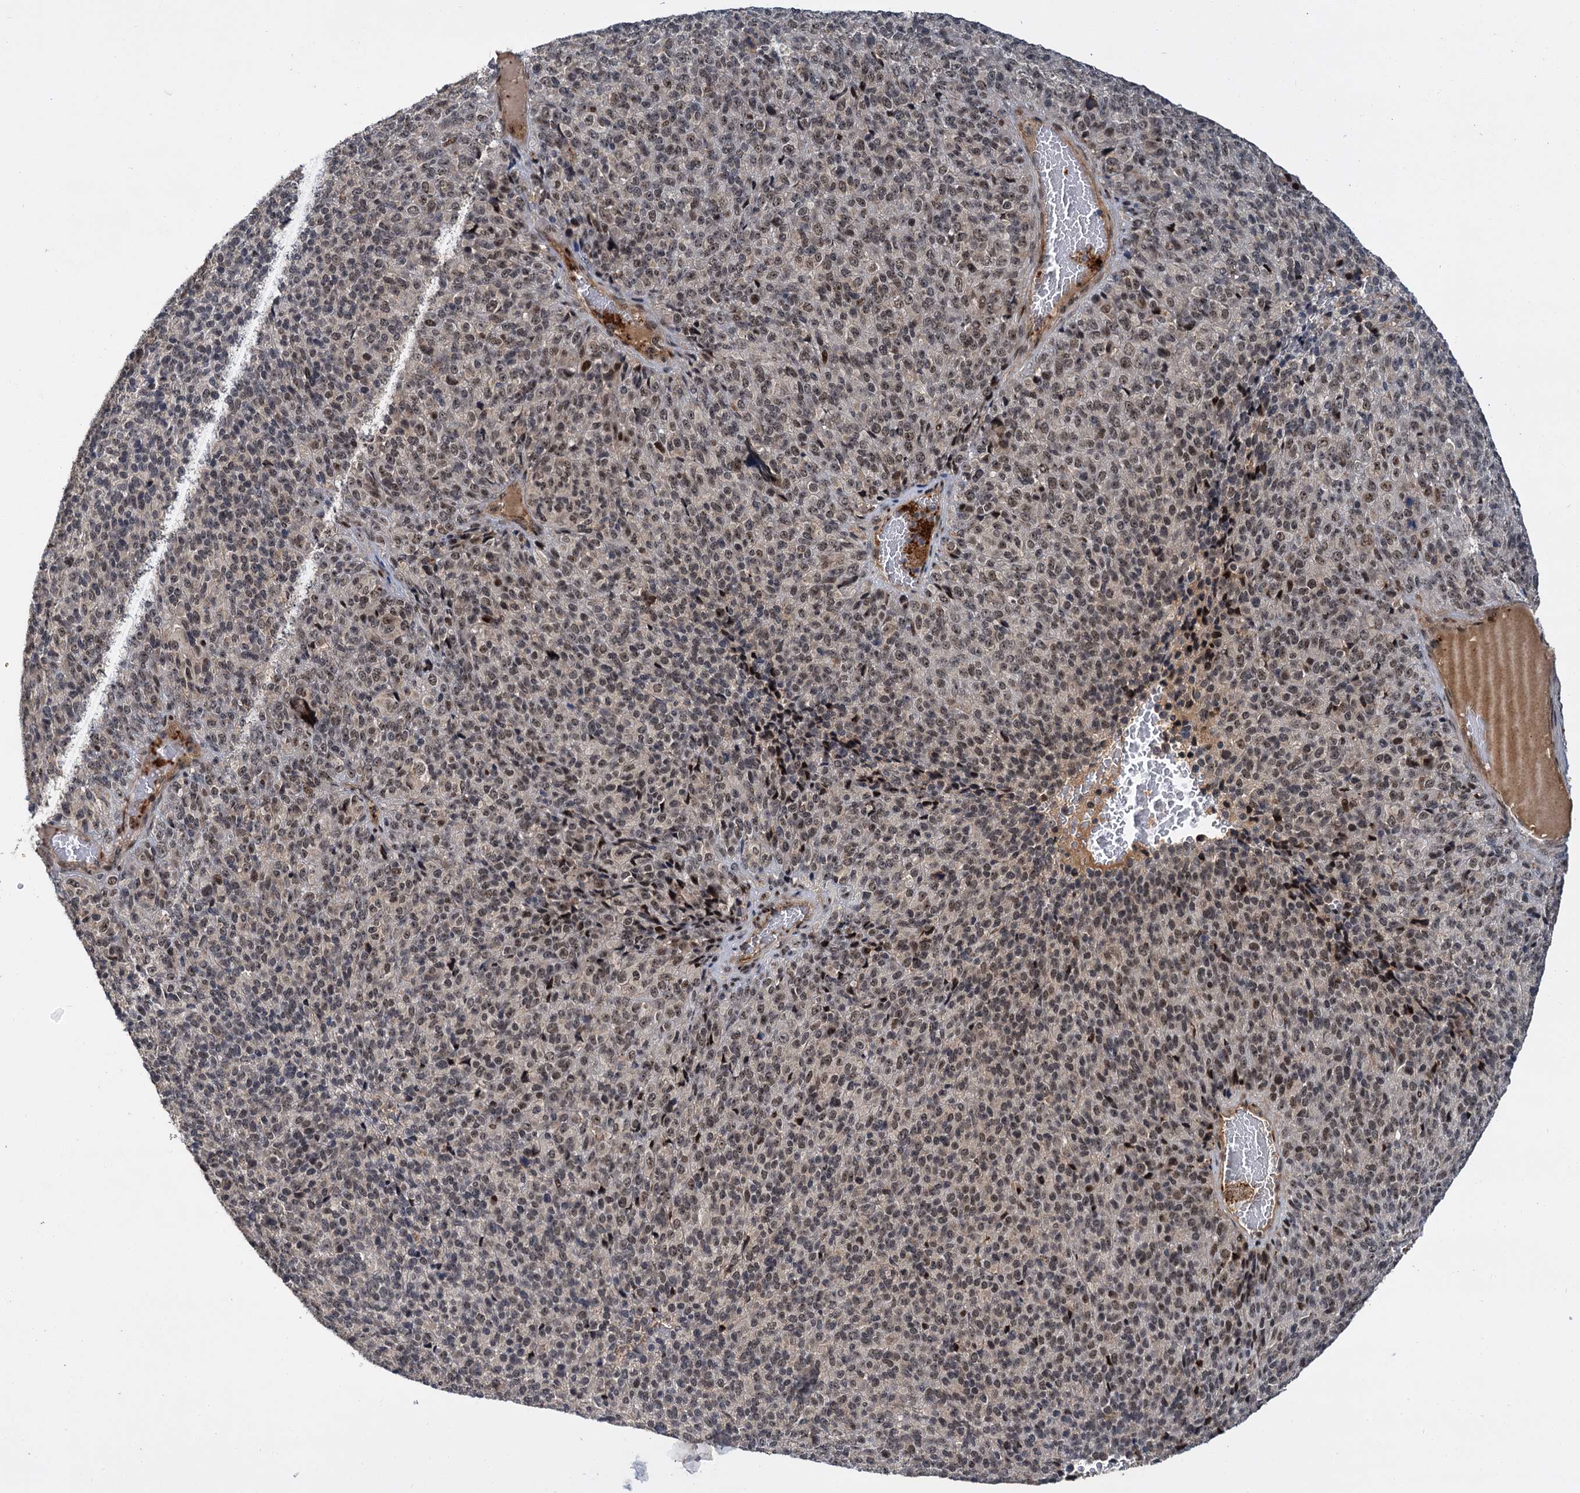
{"staining": {"intensity": "weak", "quantity": ">75%", "location": "nuclear"}, "tissue": "melanoma", "cell_type": "Tumor cells", "image_type": "cancer", "snomed": [{"axis": "morphology", "description": "Malignant melanoma, Metastatic site"}, {"axis": "topography", "description": "Brain"}], "caption": "IHC of malignant melanoma (metastatic site) shows low levels of weak nuclear staining in approximately >75% of tumor cells.", "gene": "MBD6", "patient": {"sex": "female", "age": 56}}